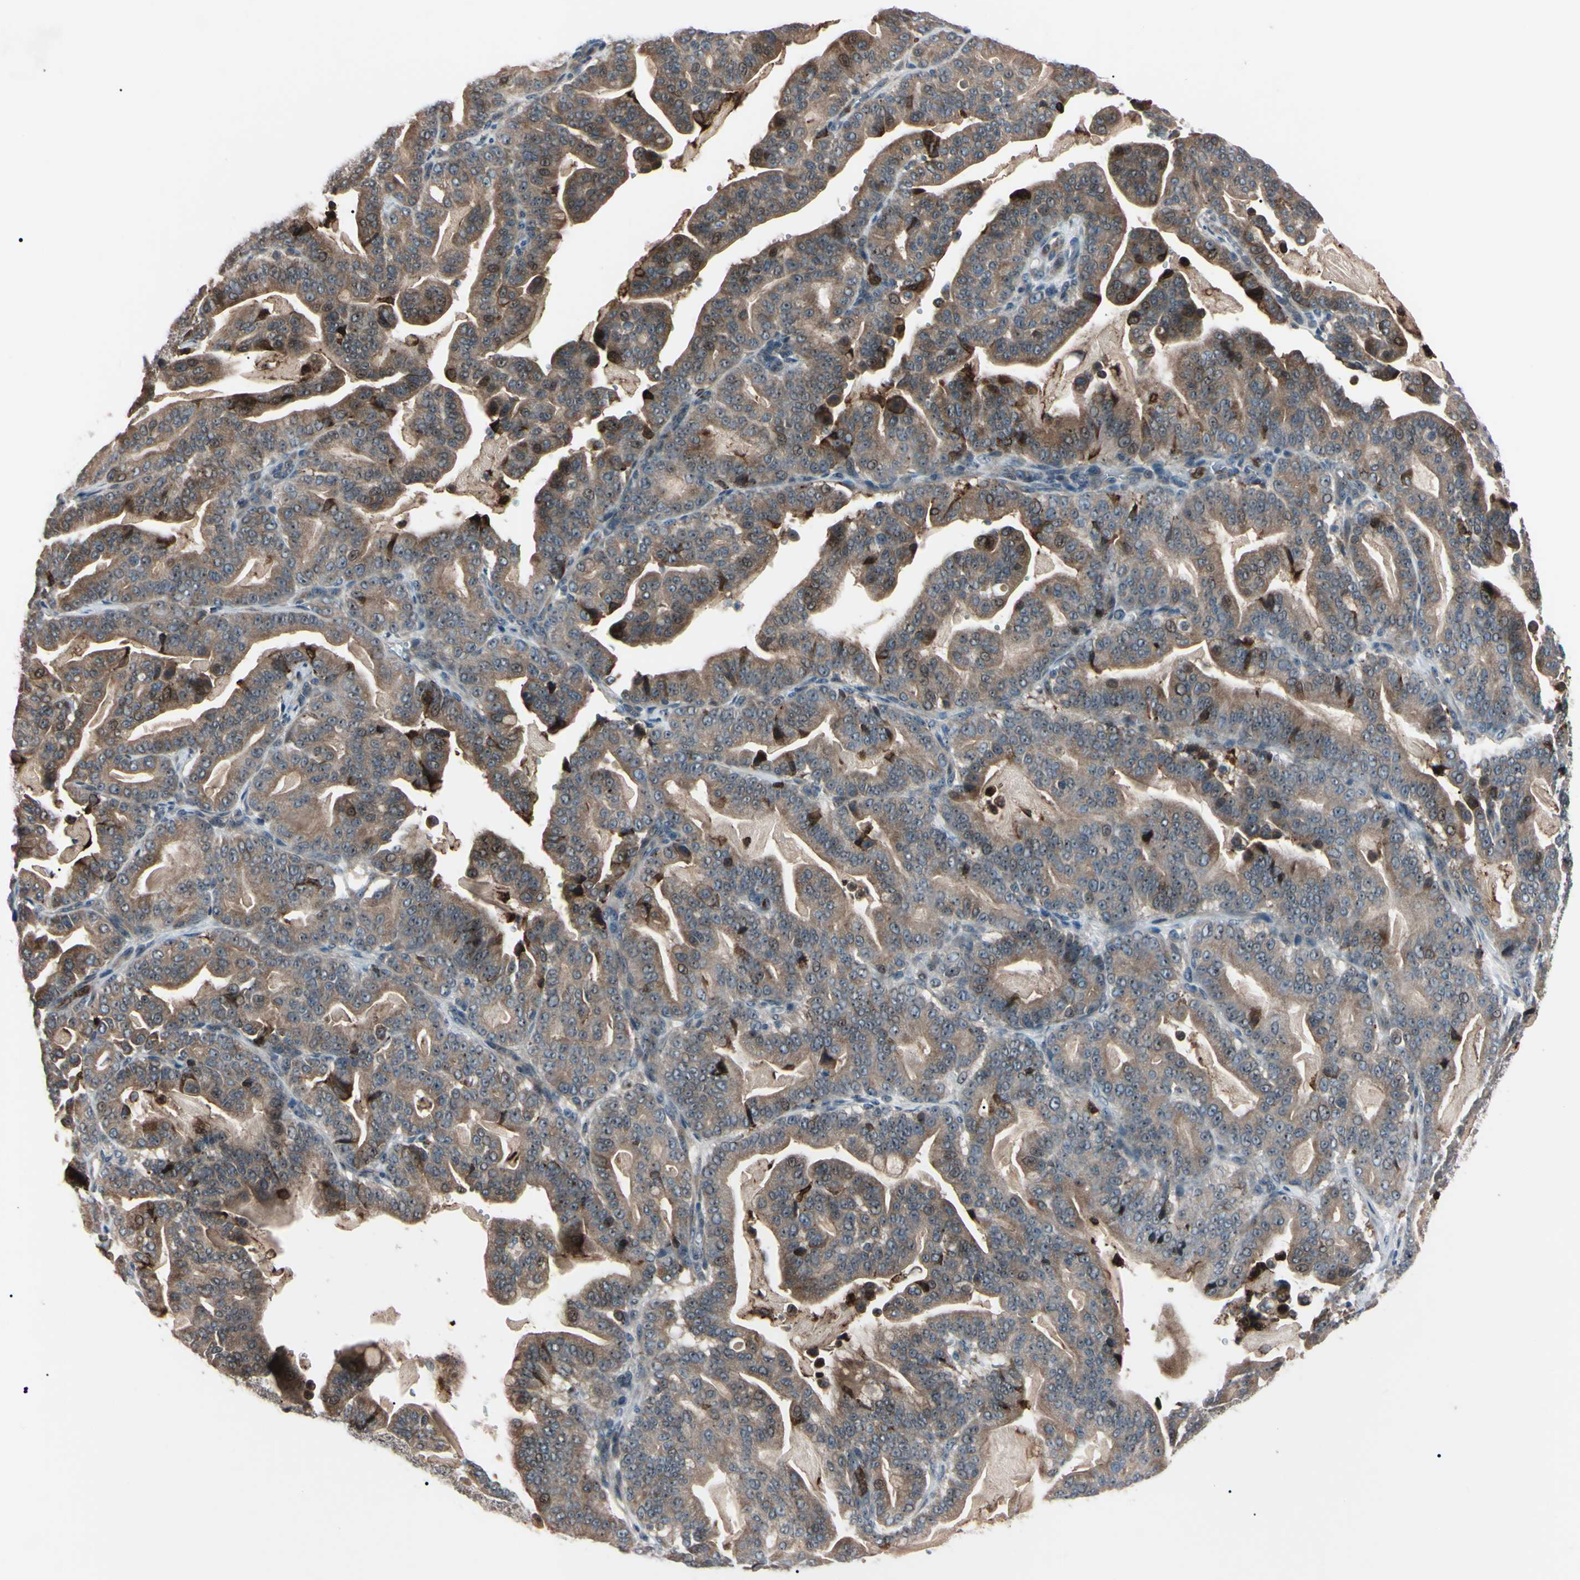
{"staining": {"intensity": "strong", "quantity": "<25%", "location": "cytoplasmic/membranous,nuclear"}, "tissue": "pancreatic cancer", "cell_type": "Tumor cells", "image_type": "cancer", "snomed": [{"axis": "morphology", "description": "Adenocarcinoma, NOS"}, {"axis": "topography", "description": "Pancreas"}], "caption": "The image shows staining of pancreatic adenocarcinoma, revealing strong cytoplasmic/membranous and nuclear protein expression (brown color) within tumor cells.", "gene": "TRAF5", "patient": {"sex": "male", "age": 63}}